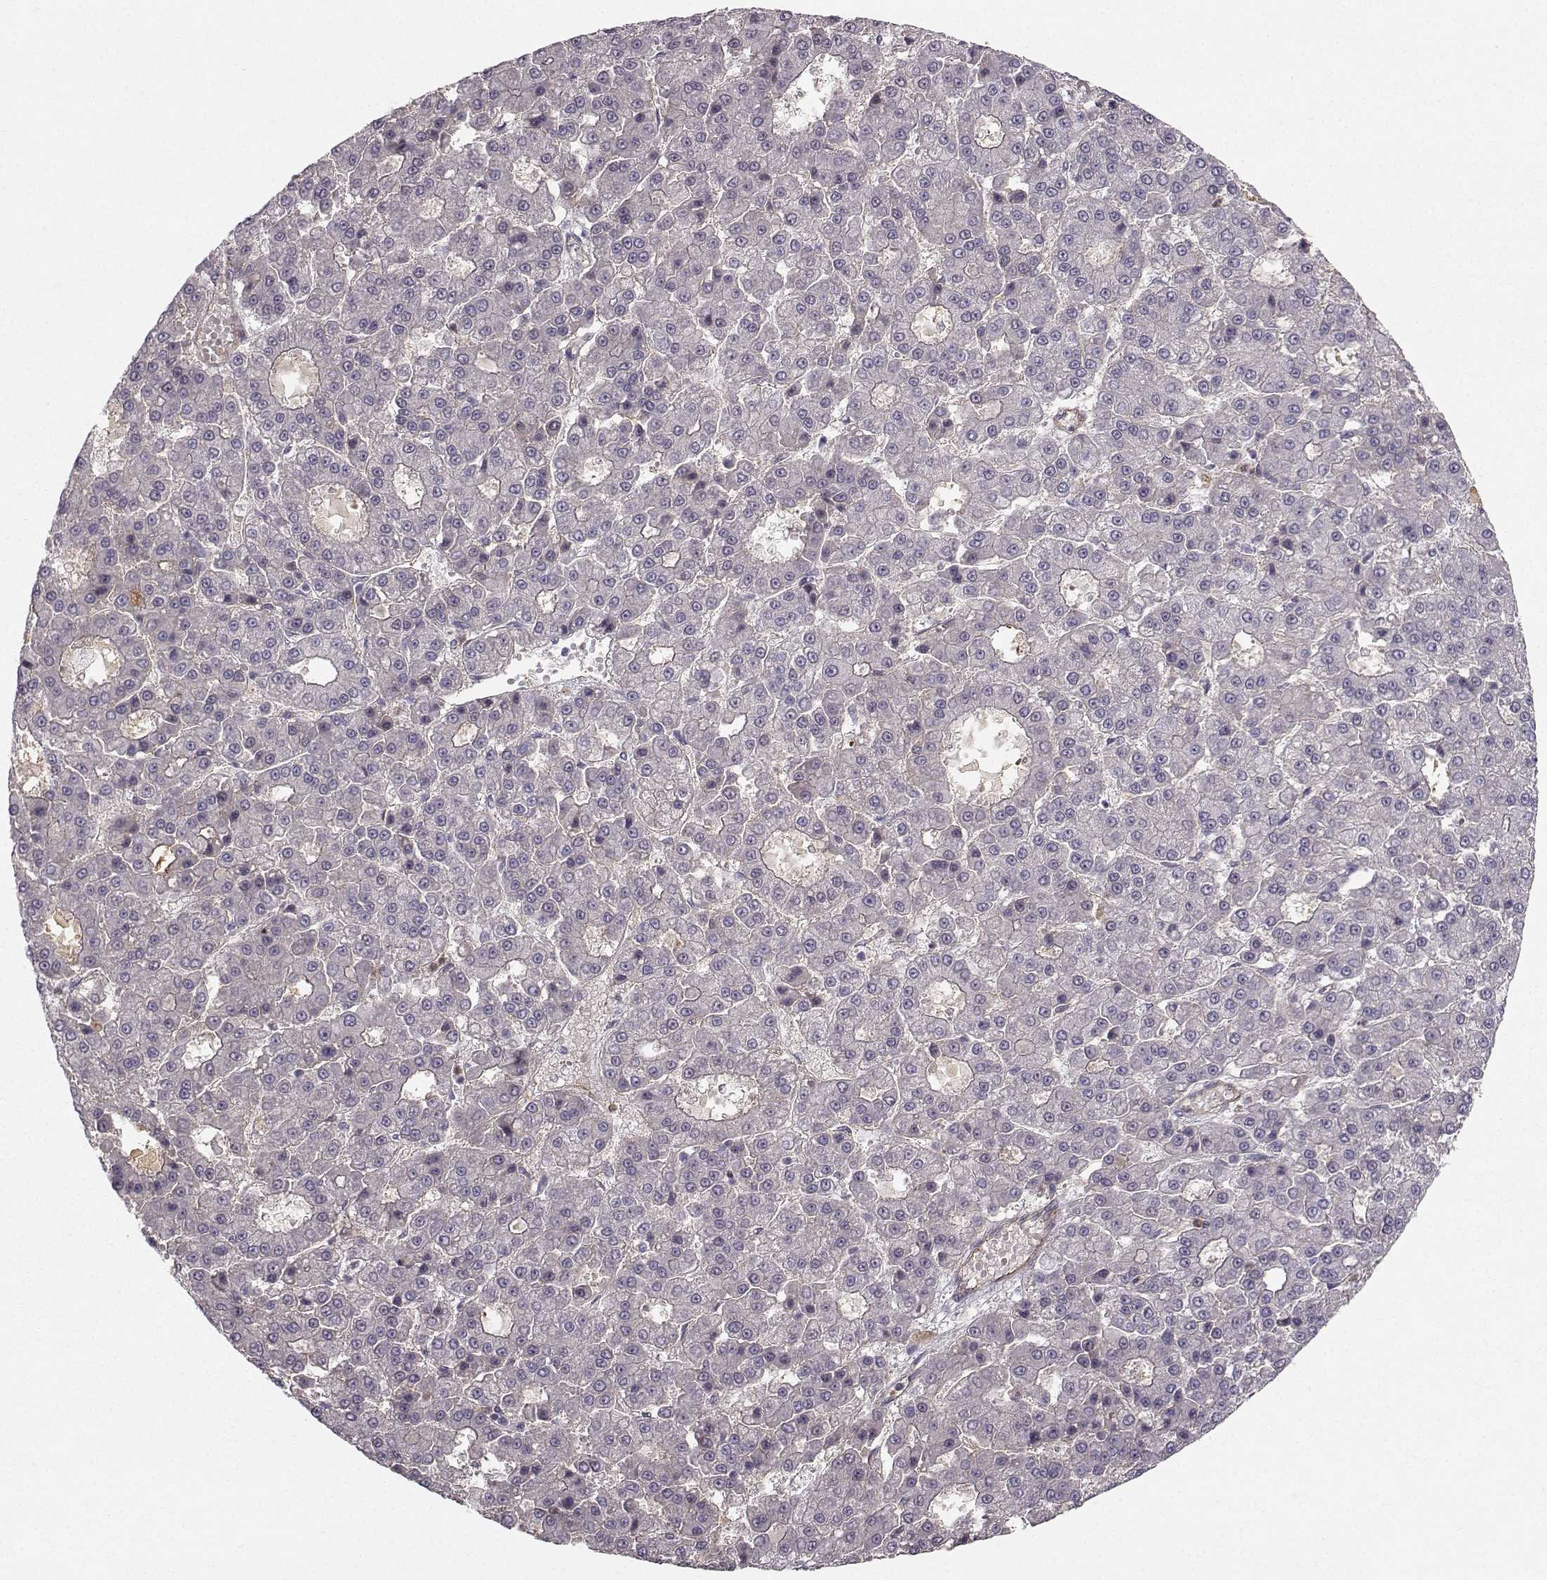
{"staining": {"intensity": "negative", "quantity": "none", "location": "none"}, "tissue": "liver cancer", "cell_type": "Tumor cells", "image_type": "cancer", "snomed": [{"axis": "morphology", "description": "Carcinoma, Hepatocellular, NOS"}, {"axis": "topography", "description": "Liver"}], "caption": "Tumor cells are negative for protein expression in human hepatocellular carcinoma (liver).", "gene": "OPRD1", "patient": {"sex": "male", "age": 70}}